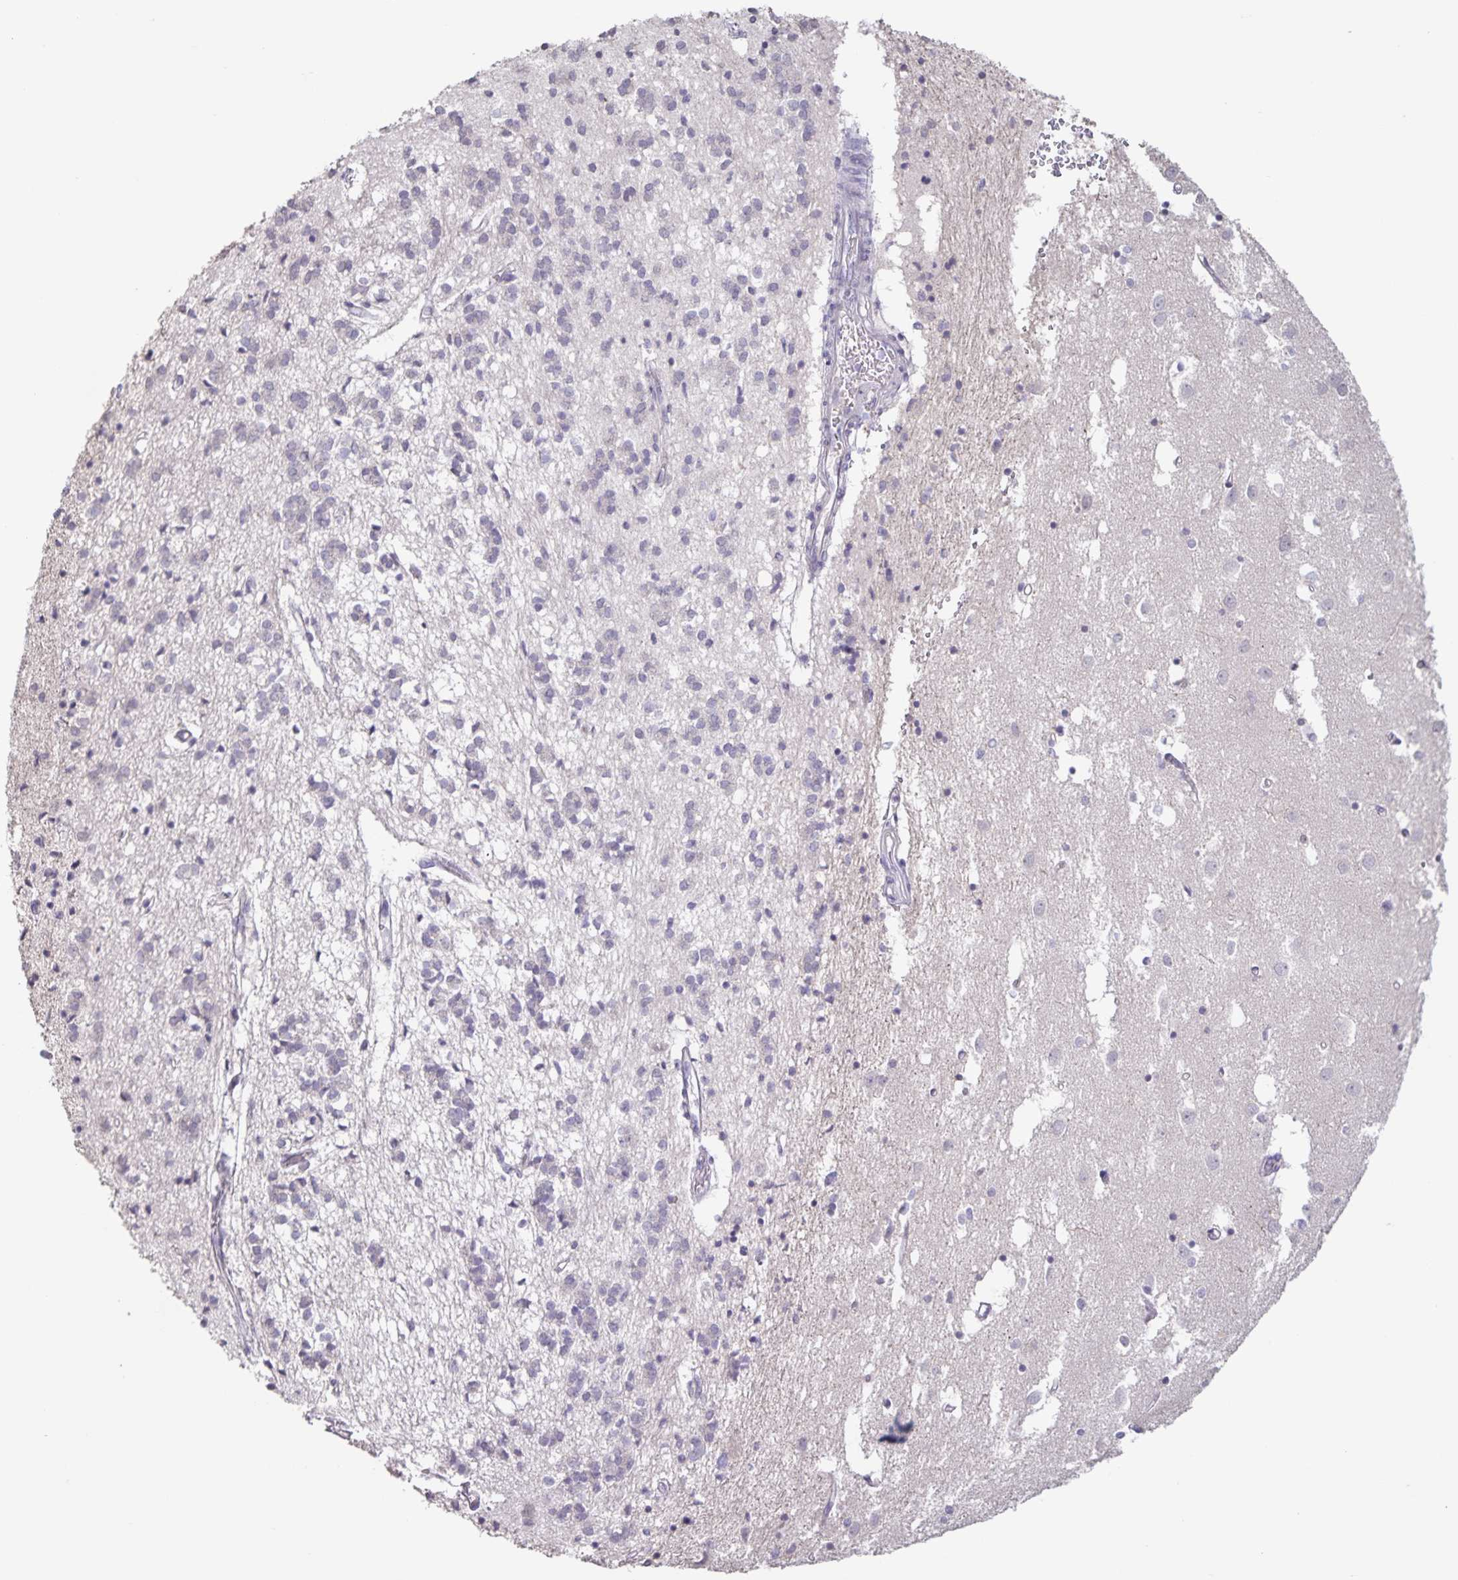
{"staining": {"intensity": "negative", "quantity": "none", "location": "none"}, "tissue": "caudate", "cell_type": "Glial cells", "image_type": "normal", "snomed": [{"axis": "morphology", "description": "Normal tissue, NOS"}, {"axis": "topography", "description": "Lateral ventricle wall"}], "caption": "IHC photomicrograph of unremarkable human caudate stained for a protein (brown), which shows no staining in glial cells. (Stains: DAB immunohistochemistry with hematoxylin counter stain, Microscopy: brightfield microscopy at high magnification).", "gene": "INSL5", "patient": {"sex": "male", "age": 70}}